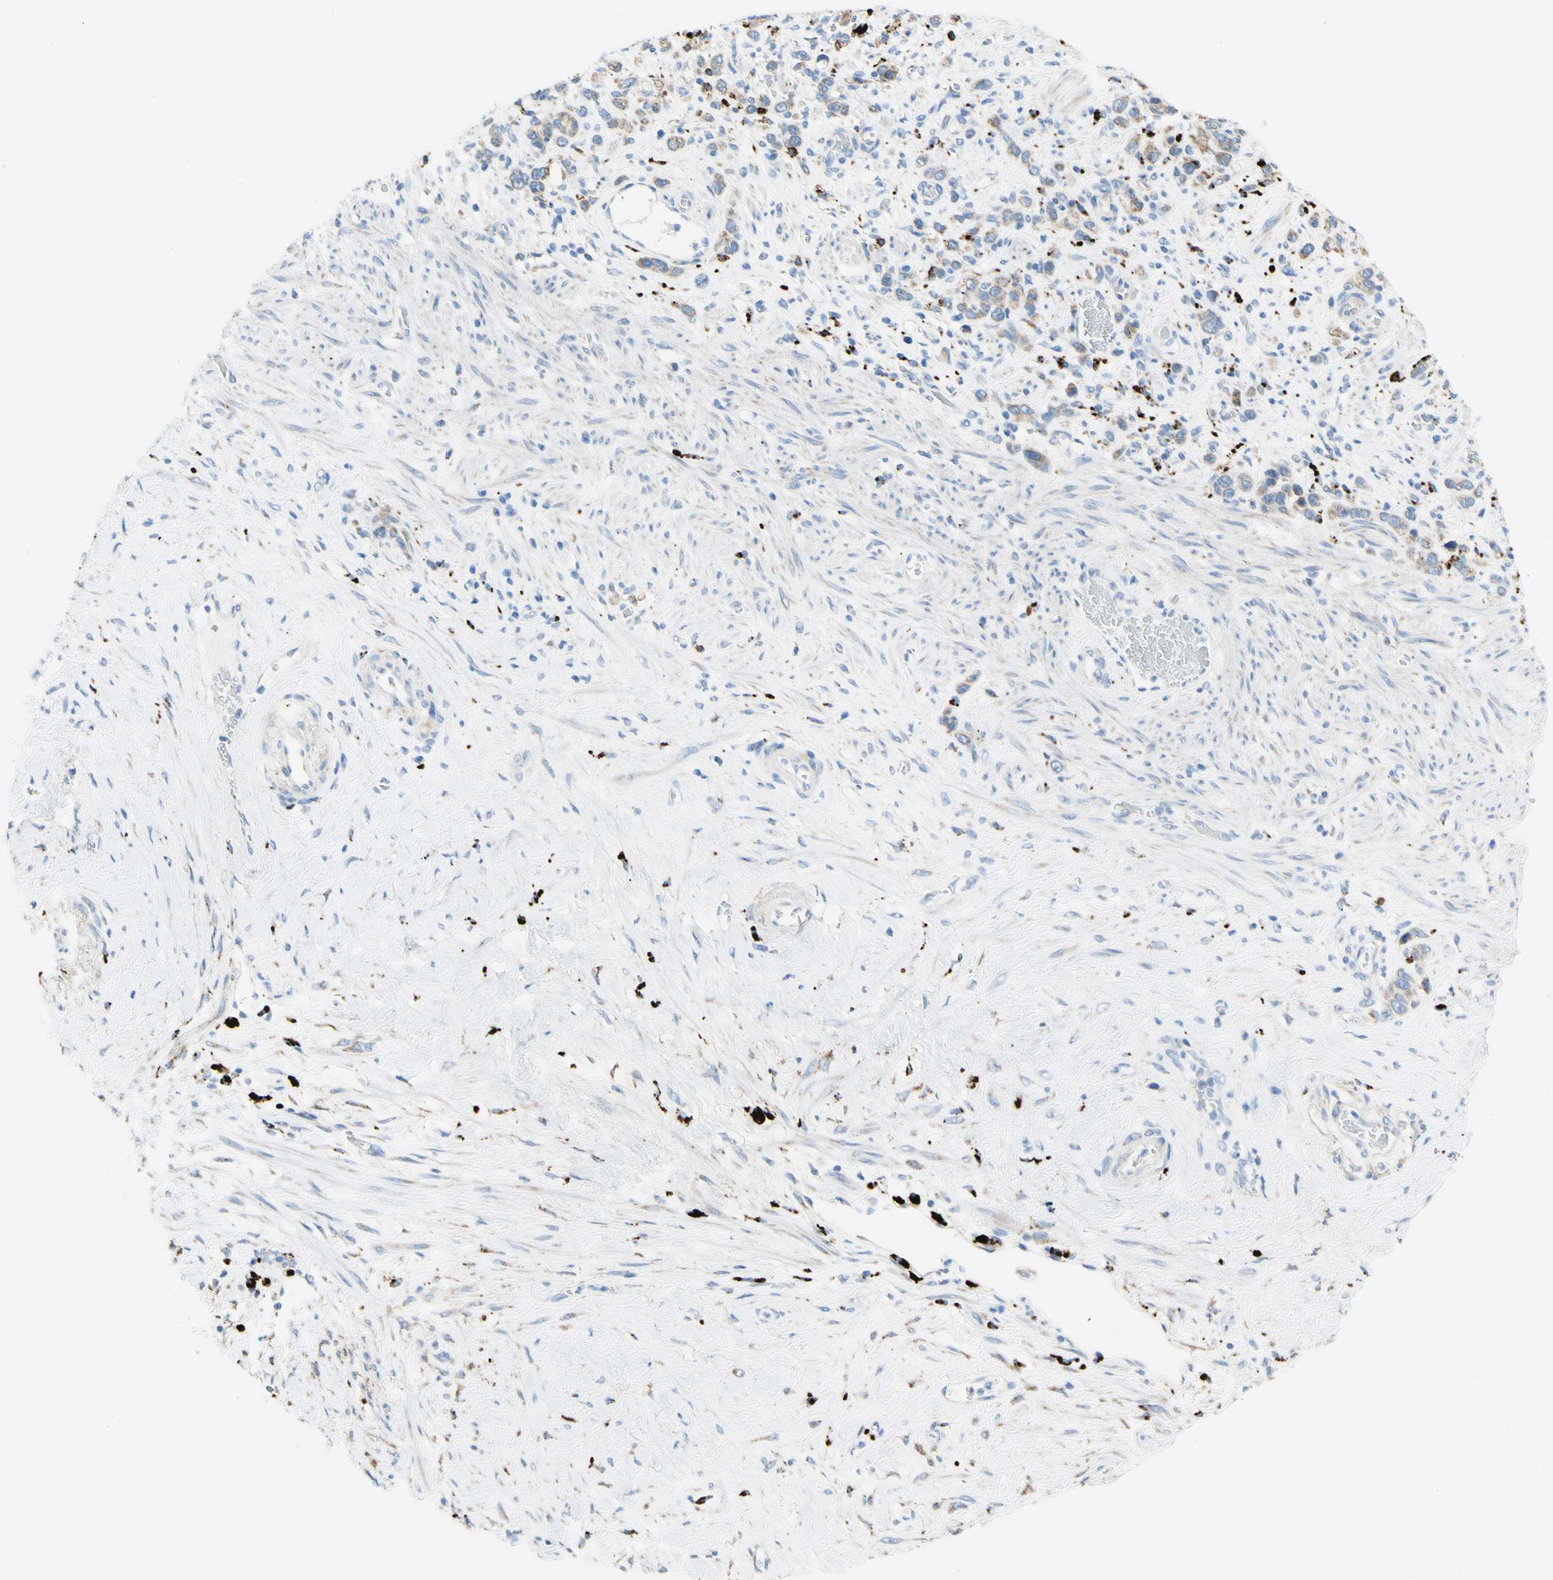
{"staining": {"intensity": "moderate", "quantity": "25%-75%", "location": "cytoplasmic/membranous"}, "tissue": "stomach cancer", "cell_type": "Tumor cells", "image_type": "cancer", "snomed": [{"axis": "morphology", "description": "Adenocarcinoma, NOS"}, {"axis": "morphology", "description": "Adenocarcinoma, High grade"}, {"axis": "topography", "description": "Stomach, upper"}, {"axis": "topography", "description": "Stomach, lower"}], "caption": "A brown stain labels moderate cytoplasmic/membranous positivity of a protein in human adenocarcinoma (high-grade) (stomach) tumor cells.", "gene": "URB2", "patient": {"sex": "female", "age": 65}}